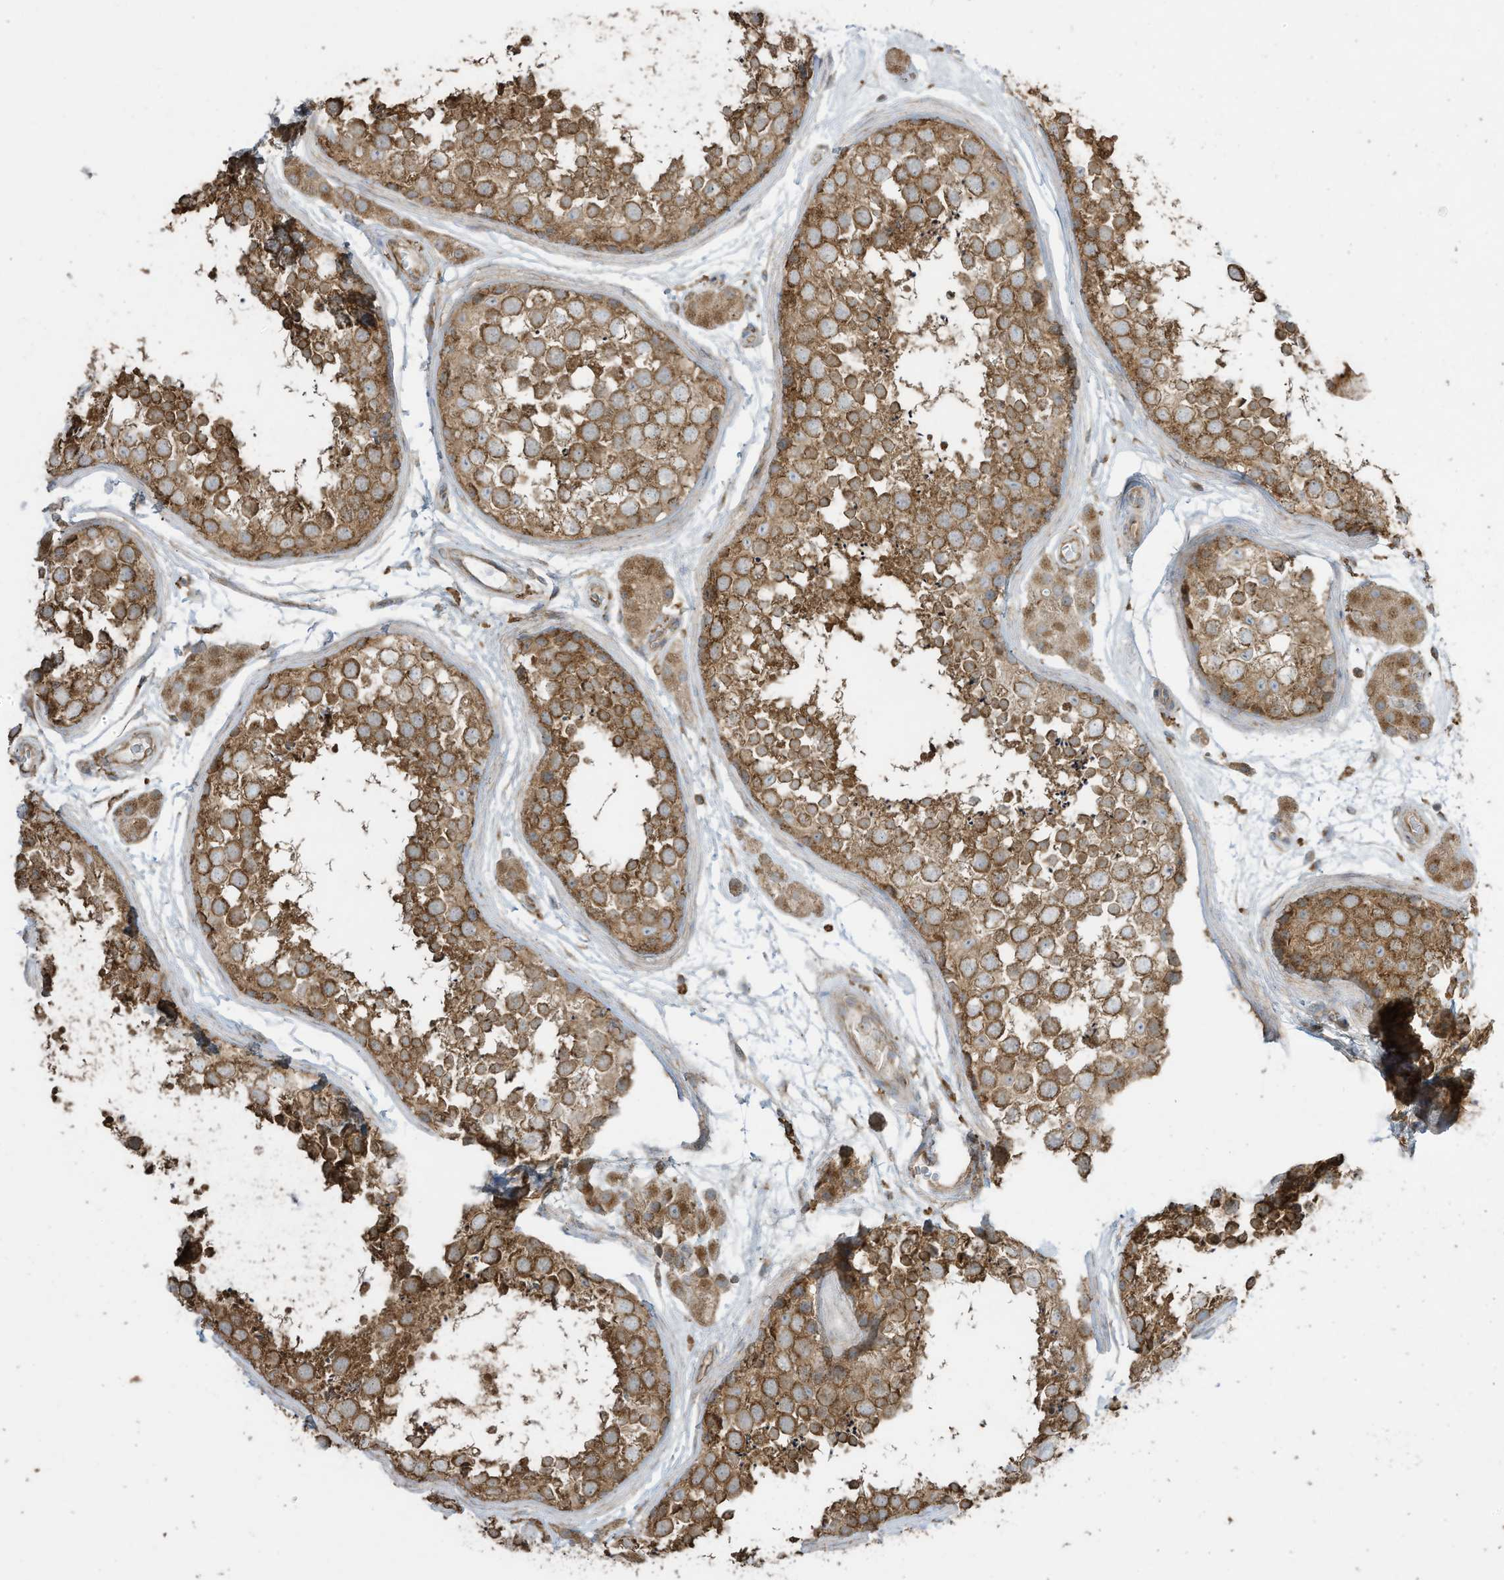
{"staining": {"intensity": "moderate", "quantity": ">75%", "location": "cytoplasmic/membranous"}, "tissue": "testis", "cell_type": "Cells in seminiferous ducts", "image_type": "normal", "snomed": [{"axis": "morphology", "description": "Normal tissue, NOS"}, {"axis": "topography", "description": "Testis"}], "caption": "A medium amount of moderate cytoplasmic/membranous staining is seen in about >75% of cells in seminiferous ducts in normal testis.", "gene": "CGAS", "patient": {"sex": "male", "age": 56}}